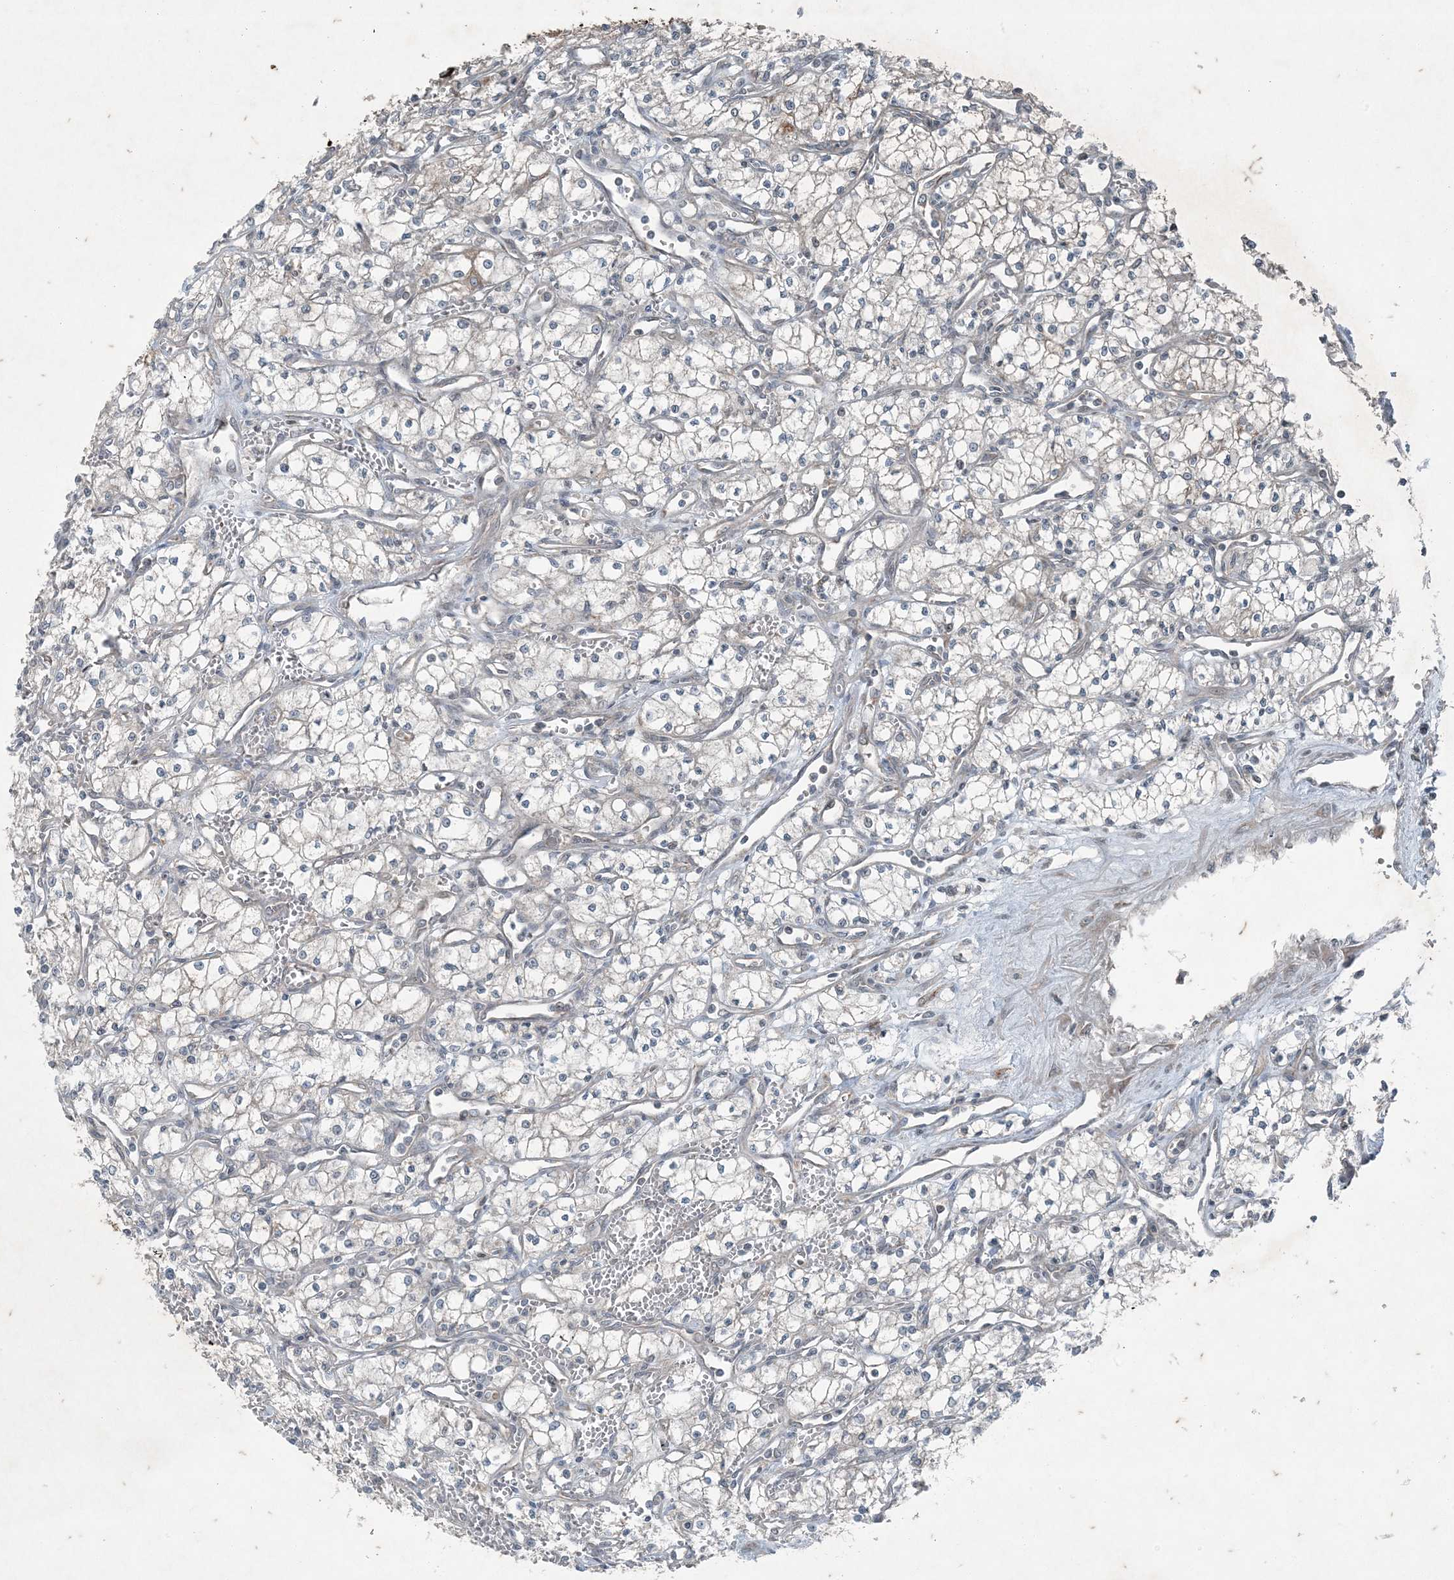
{"staining": {"intensity": "negative", "quantity": "none", "location": "none"}, "tissue": "renal cancer", "cell_type": "Tumor cells", "image_type": "cancer", "snomed": [{"axis": "morphology", "description": "Adenocarcinoma, NOS"}, {"axis": "topography", "description": "Kidney"}], "caption": "Tumor cells show no significant expression in adenocarcinoma (renal).", "gene": "PC", "patient": {"sex": "male", "age": 59}}